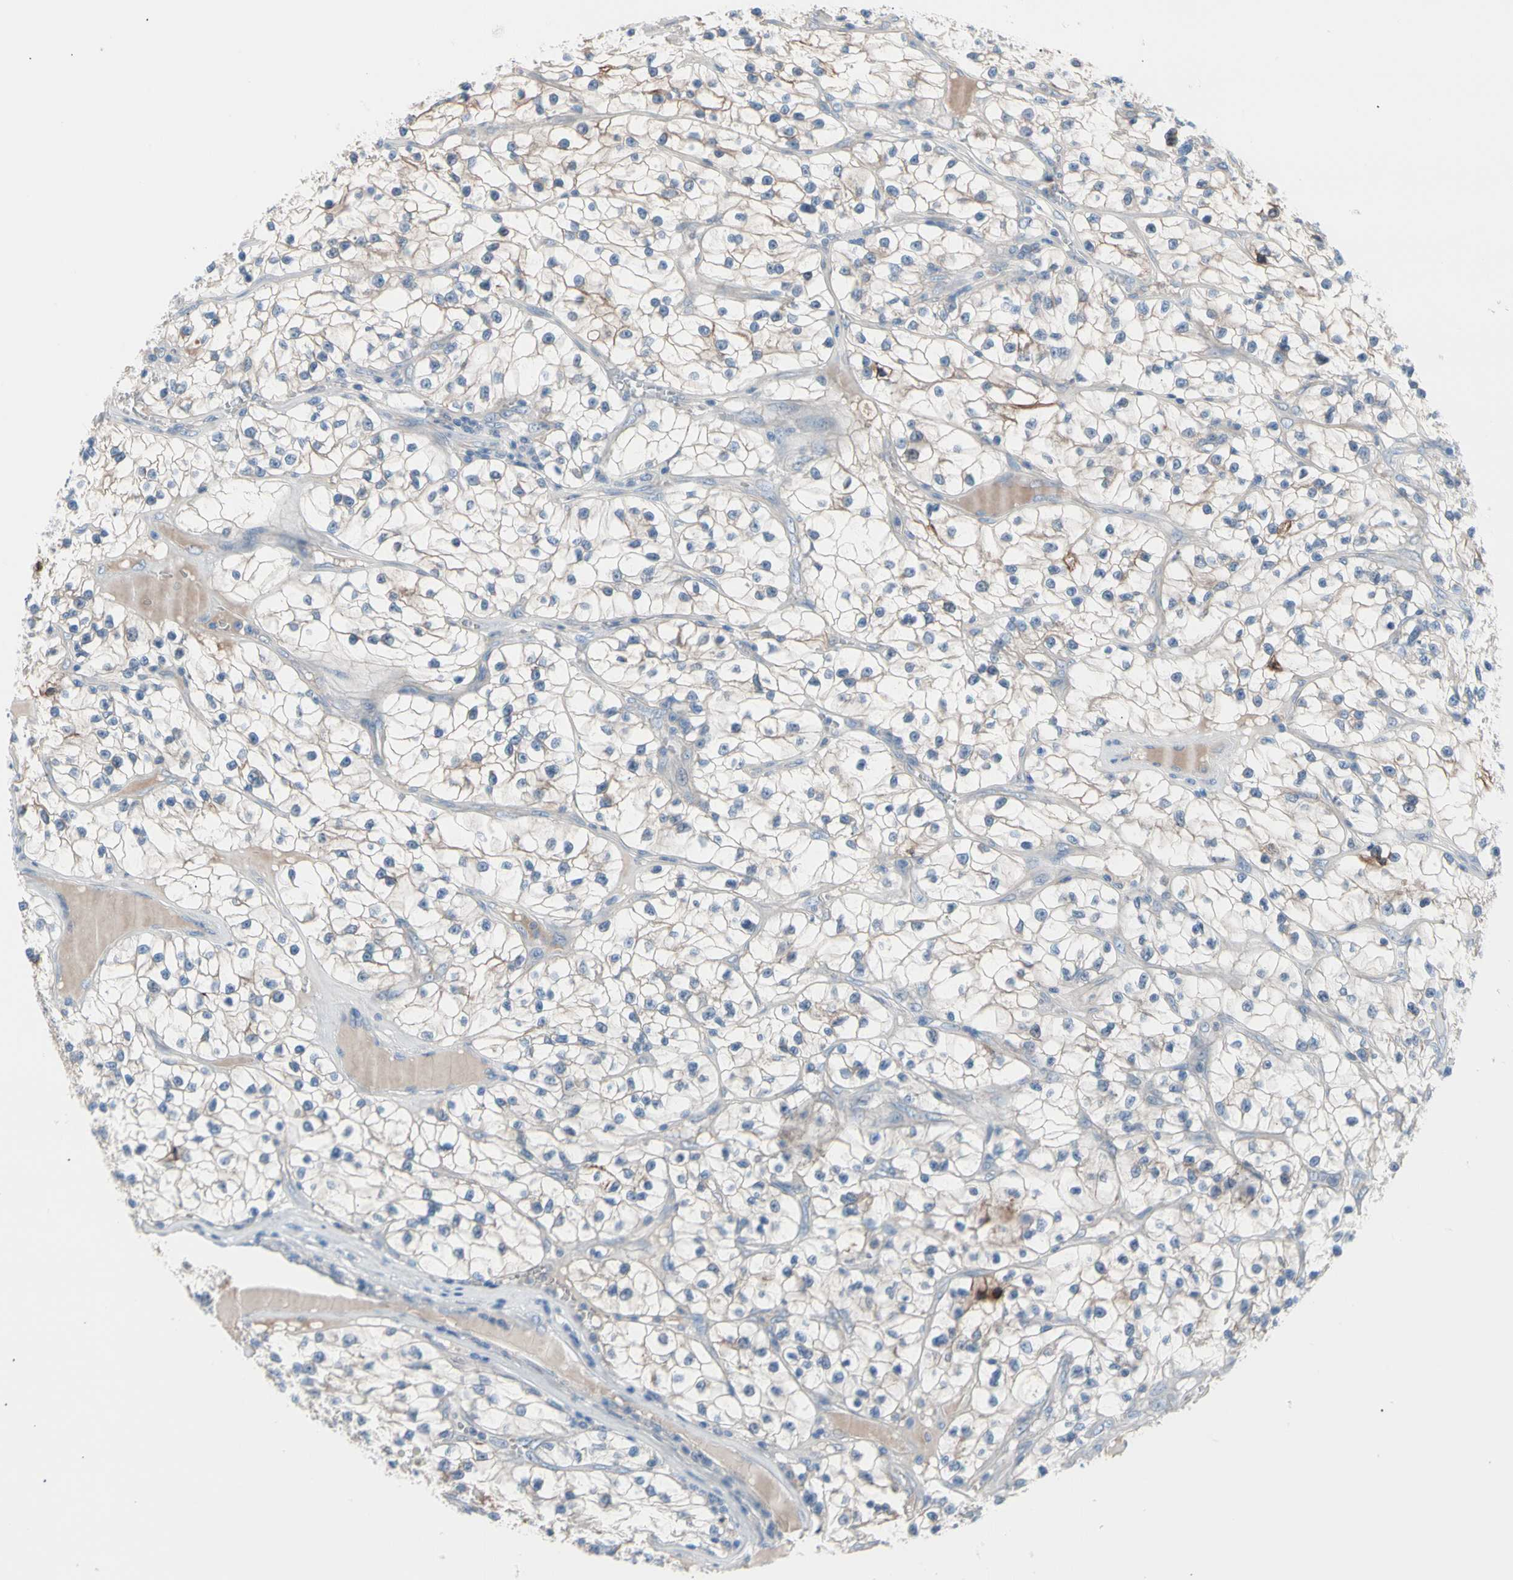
{"staining": {"intensity": "weak", "quantity": "25%-75%", "location": "cytoplasmic/membranous"}, "tissue": "renal cancer", "cell_type": "Tumor cells", "image_type": "cancer", "snomed": [{"axis": "morphology", "description": "Adenocarcinoma, NOS"}, {"axis": "topography", "description": "Kidney"}], "caption": "Immunohistochemistry (DAB (3,3'-diaminobenzidine)) staining of adenocarcinoma (renal) reveals weak cytoplasmic/membranous protein expression in about 25%-75% of tumor cells.", "gene": "CASQ1", "patient": {"sex": "female", "age": 57}}